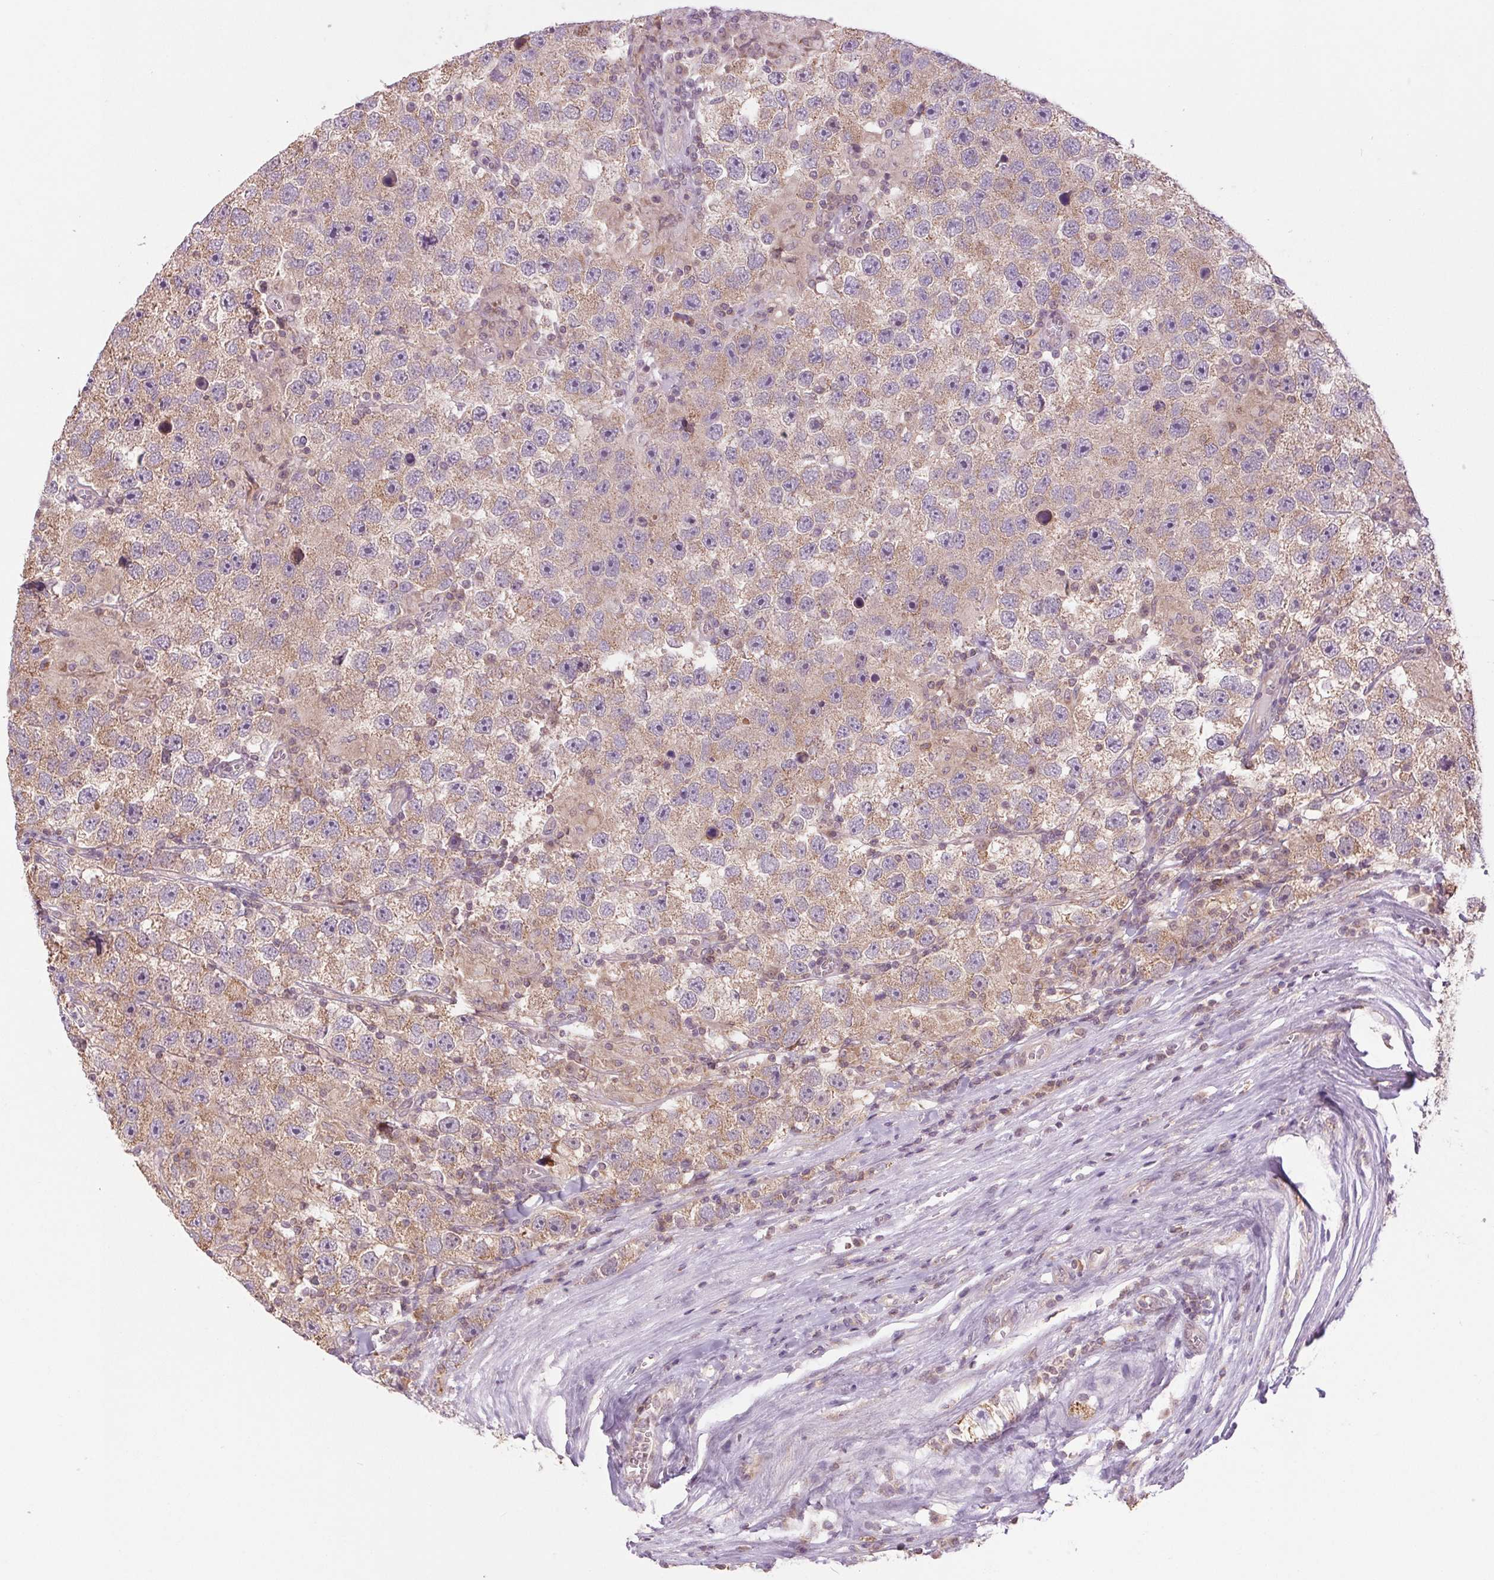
{"staining": {"intensity": "weak", "quantity": ">75%", "location": "cytoplasmic/membranous"}, "tissue": "testis cancer", "cell_type": "Tumor cells", "image_type": "cancer", "snomed": [{"axis": "morphology", "description": "Seminoma, NOS"}, {"axis": "topography", "description": "Testis"}], "caption": "Weak cytoplasmic/membranous staining for a protein is seen in approximately >75% of tumor cells of testis seminoma using IHC.", "gene": "MAP3K5", "patient": {"sex": "male", "age": 26}}